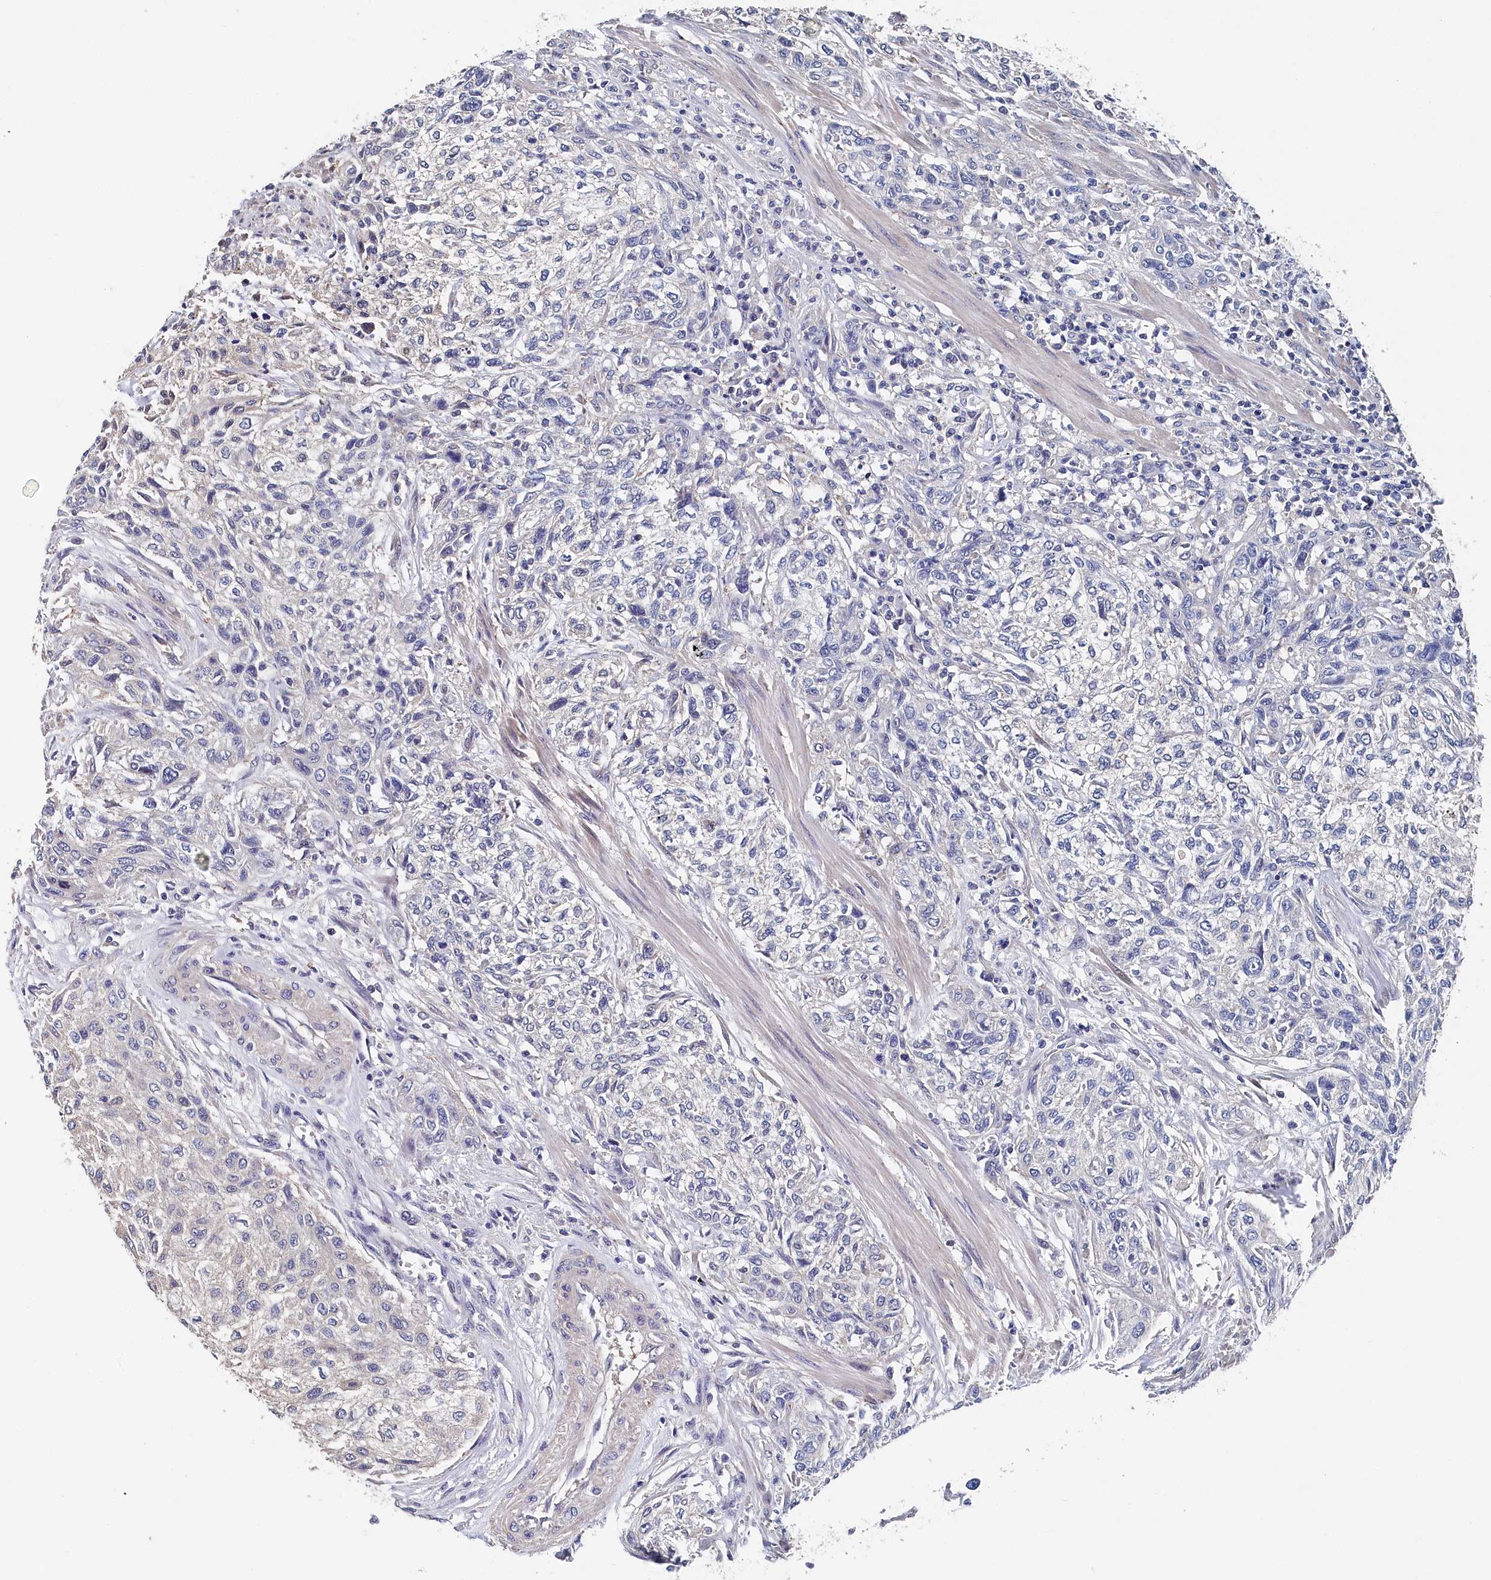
{"staining": {"intensity": "negative", "quantity": "none", "location": "none"}, "tissue": "urothelial cancer", "cell_type": "Tumor cells", "image_type": "cancer", "snomed": [{"axis": "morphology", "description": "Normal tissue, NOS"}, {"axis": "morphology", "description": "Urothelial carcinoma, NOS"}, {"axis": "topography", "description": "Urinary bladder"}, {"axis": "topography", "description": "Peripheral nerve tissue"}], "caption": "Tumor cells are negative for brown protein staining in transitional cell carcinoma.", "gene": "BHMT", "patient": {"sex": "male", "age": 35}}